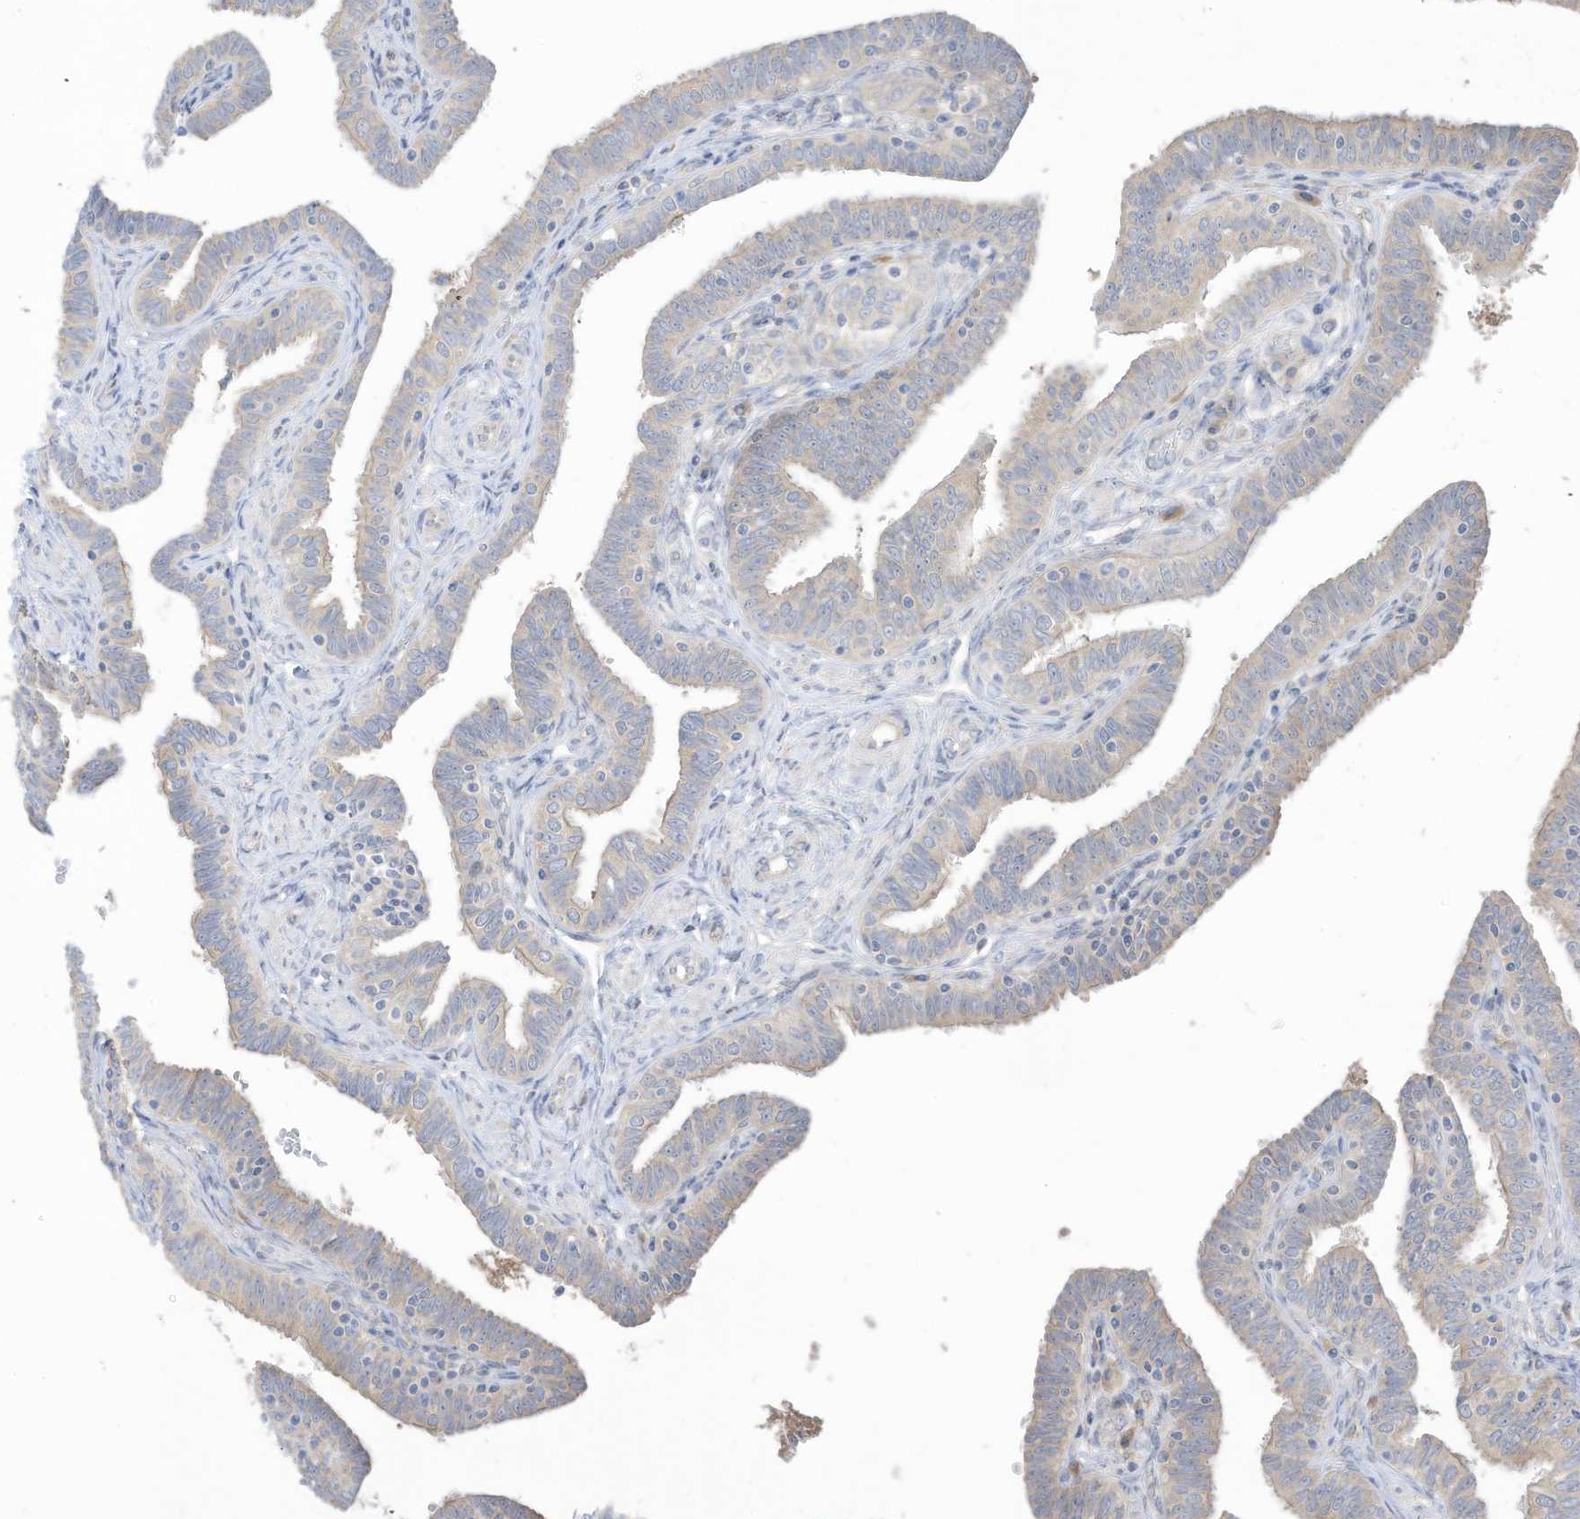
{"staining": {"intensity": "moderate", "quantity": "25%-75%", "location": "cytoplasmic/membranous"}, "tissue": "fallopian tube", "cell_type": "Glandular cells", "image_type": "normal", "snomed": [{"axis": "morphology", "description": "Normal tissue, NOS"}, {"axis": "topography", "description": "Fallopian tube"}], "caption": "IHC of unremarkable human fallopian tube displays medium levels of moderate cytoplasmic/membranous positivity in about 25%-75% of glandular cells.", "gene": "LRRN2", "patient": {"sex": "female", "age": 39}}